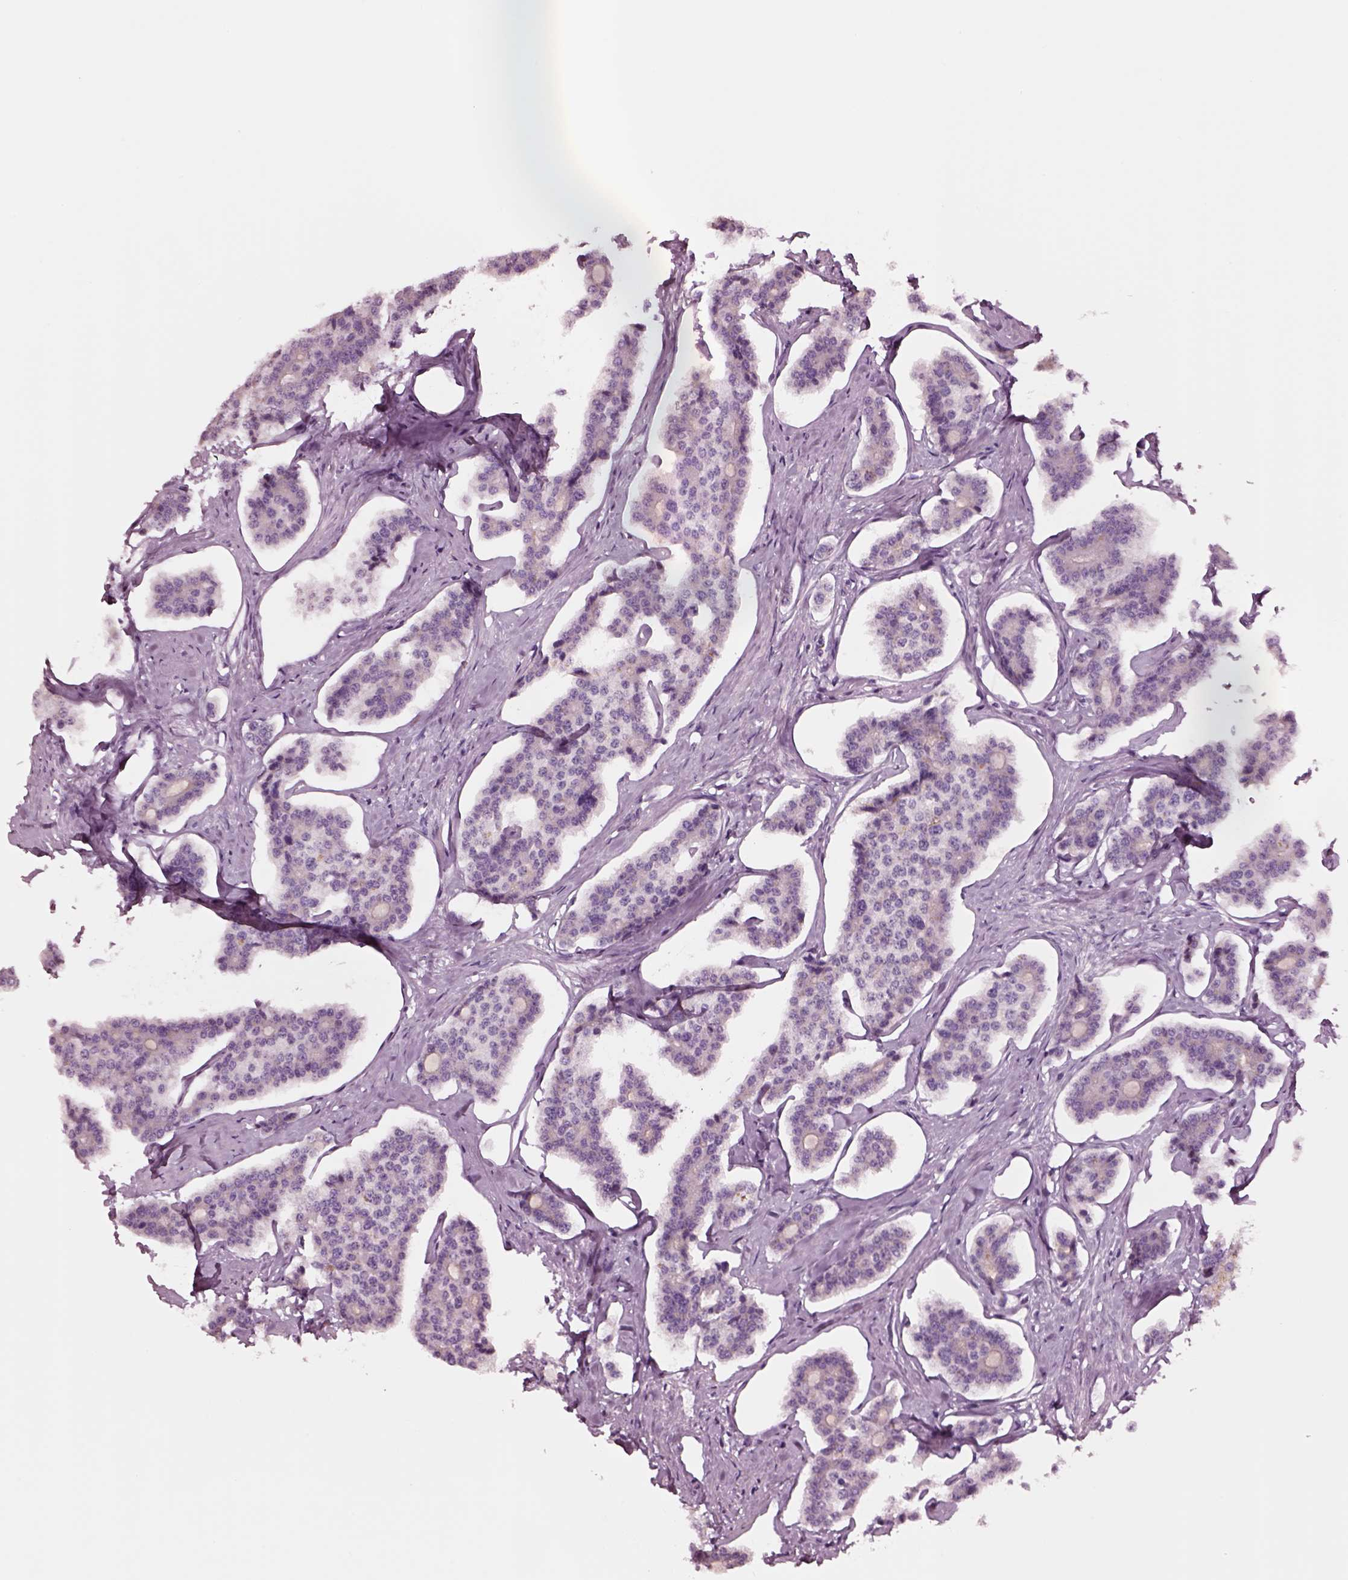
{"staining": {"intensity": "negative", "quantity": "none", "location": "none"}, "tissue": "carcinoid", "cell_type": "Tumor cells", "image_type": "cancer", "snomed": [{"axis": "morphology", "description": "Carcinoid, malignant, NOS"}, {"axis": "topography", "description": "Small intestine"}], "caption": "Human carcinoid (malignant) stained for a protein using IHC exhibits no positivity in tumor cells.", "gene": "NMRK2", "patient": {"sex": "female", "age": 65}}